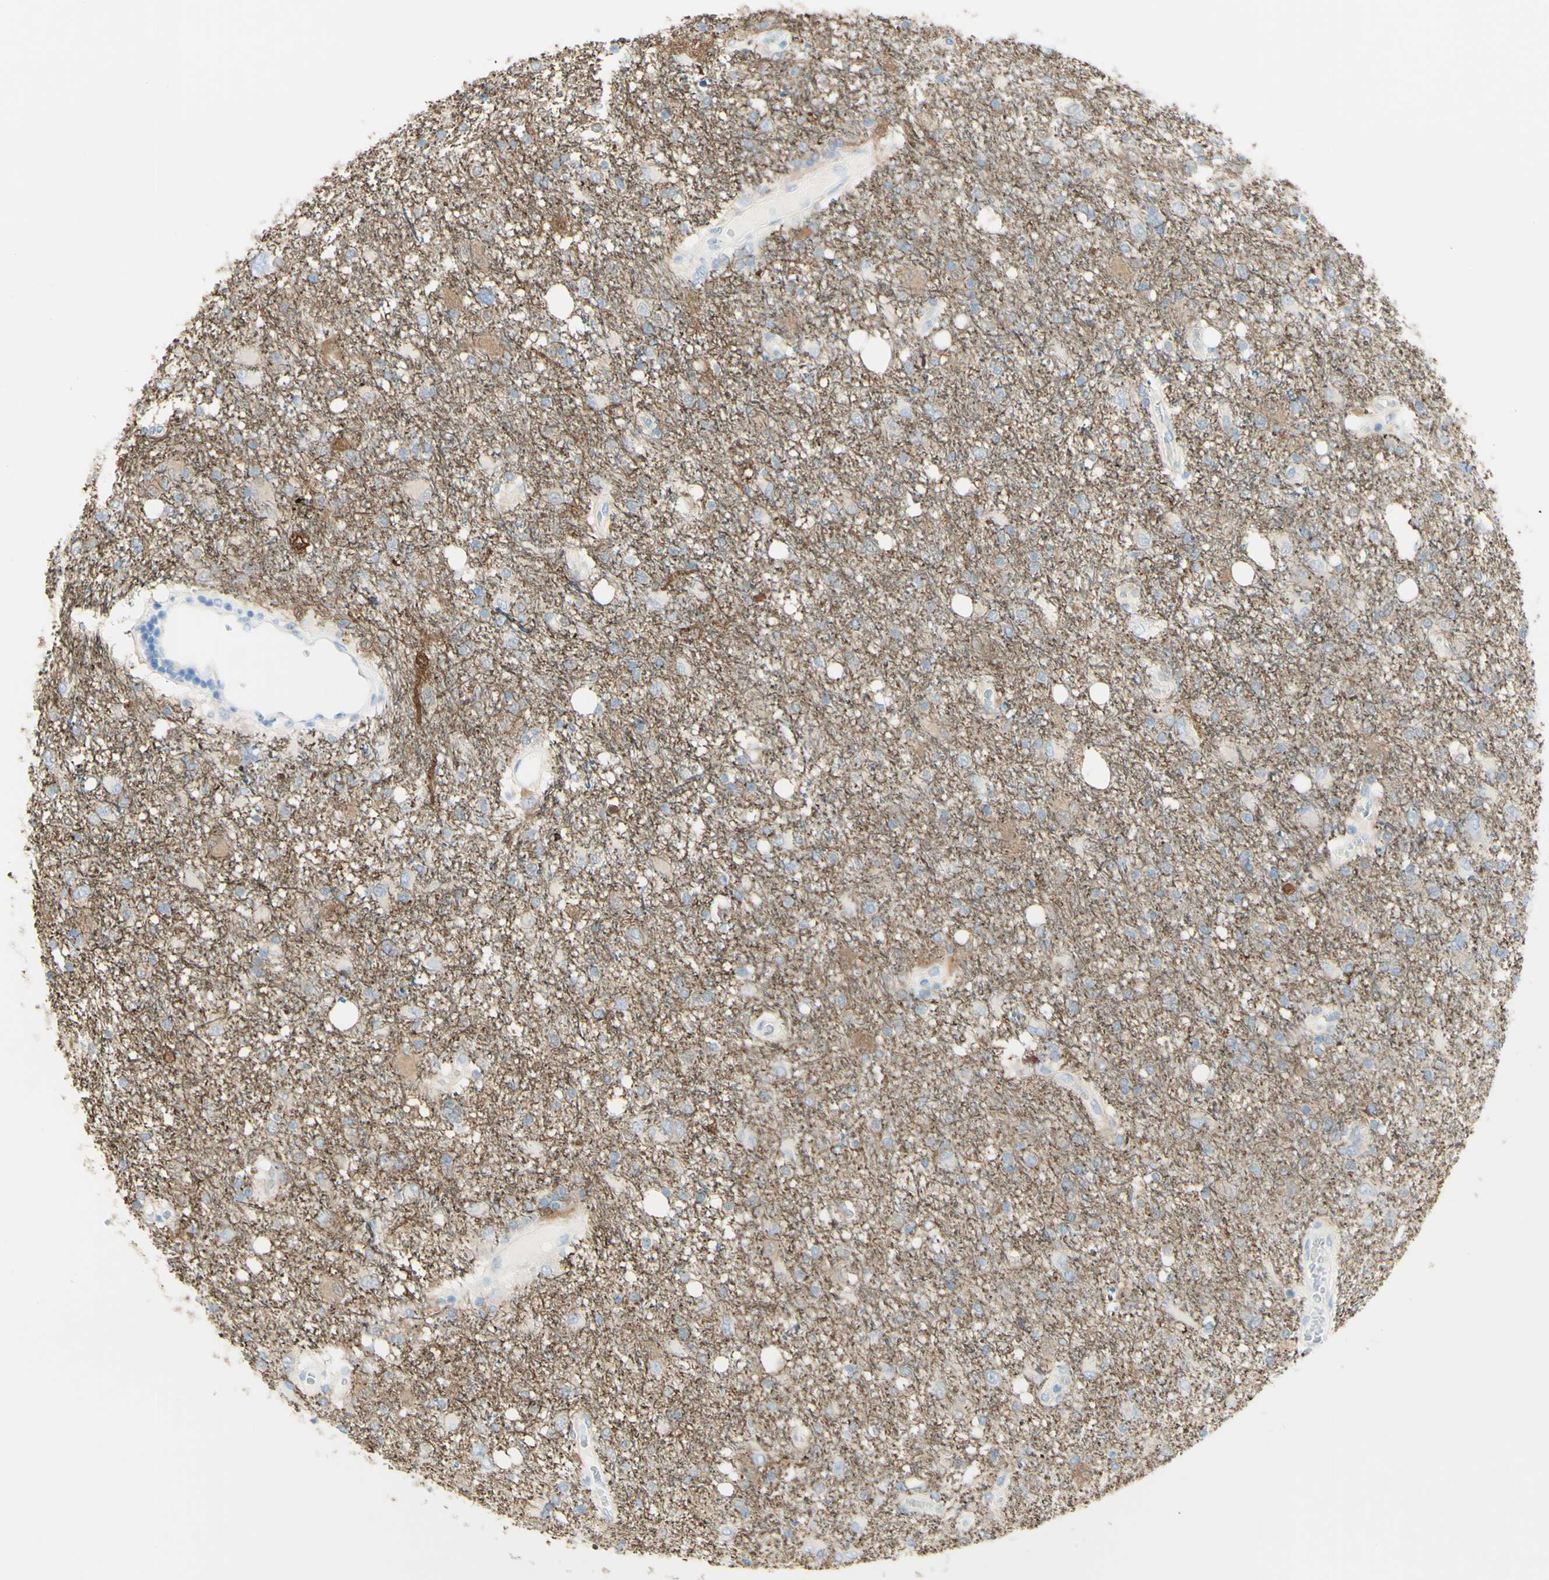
{"staining": {"intensity": "moderate", "quantity": "<25%", "location": "cytoplasmic/membranous,nuclear"}, "tissue": "glioma", "cell_type": "Tumor cells", "image_type": "cancer", "snomed": [{"axis": "morphology", "description": "Glioma, malignant, High grade"}, {"axis": "topography", "description": "Brain"}], "caption": "Glioma stained with a brown dye reveals moderate cytoplasmic/membranous and nuclear positive positivity in about <25% of tumor cells.", "gene": "TSPAN1", "patient": {"sex": "female", "age": 59}}